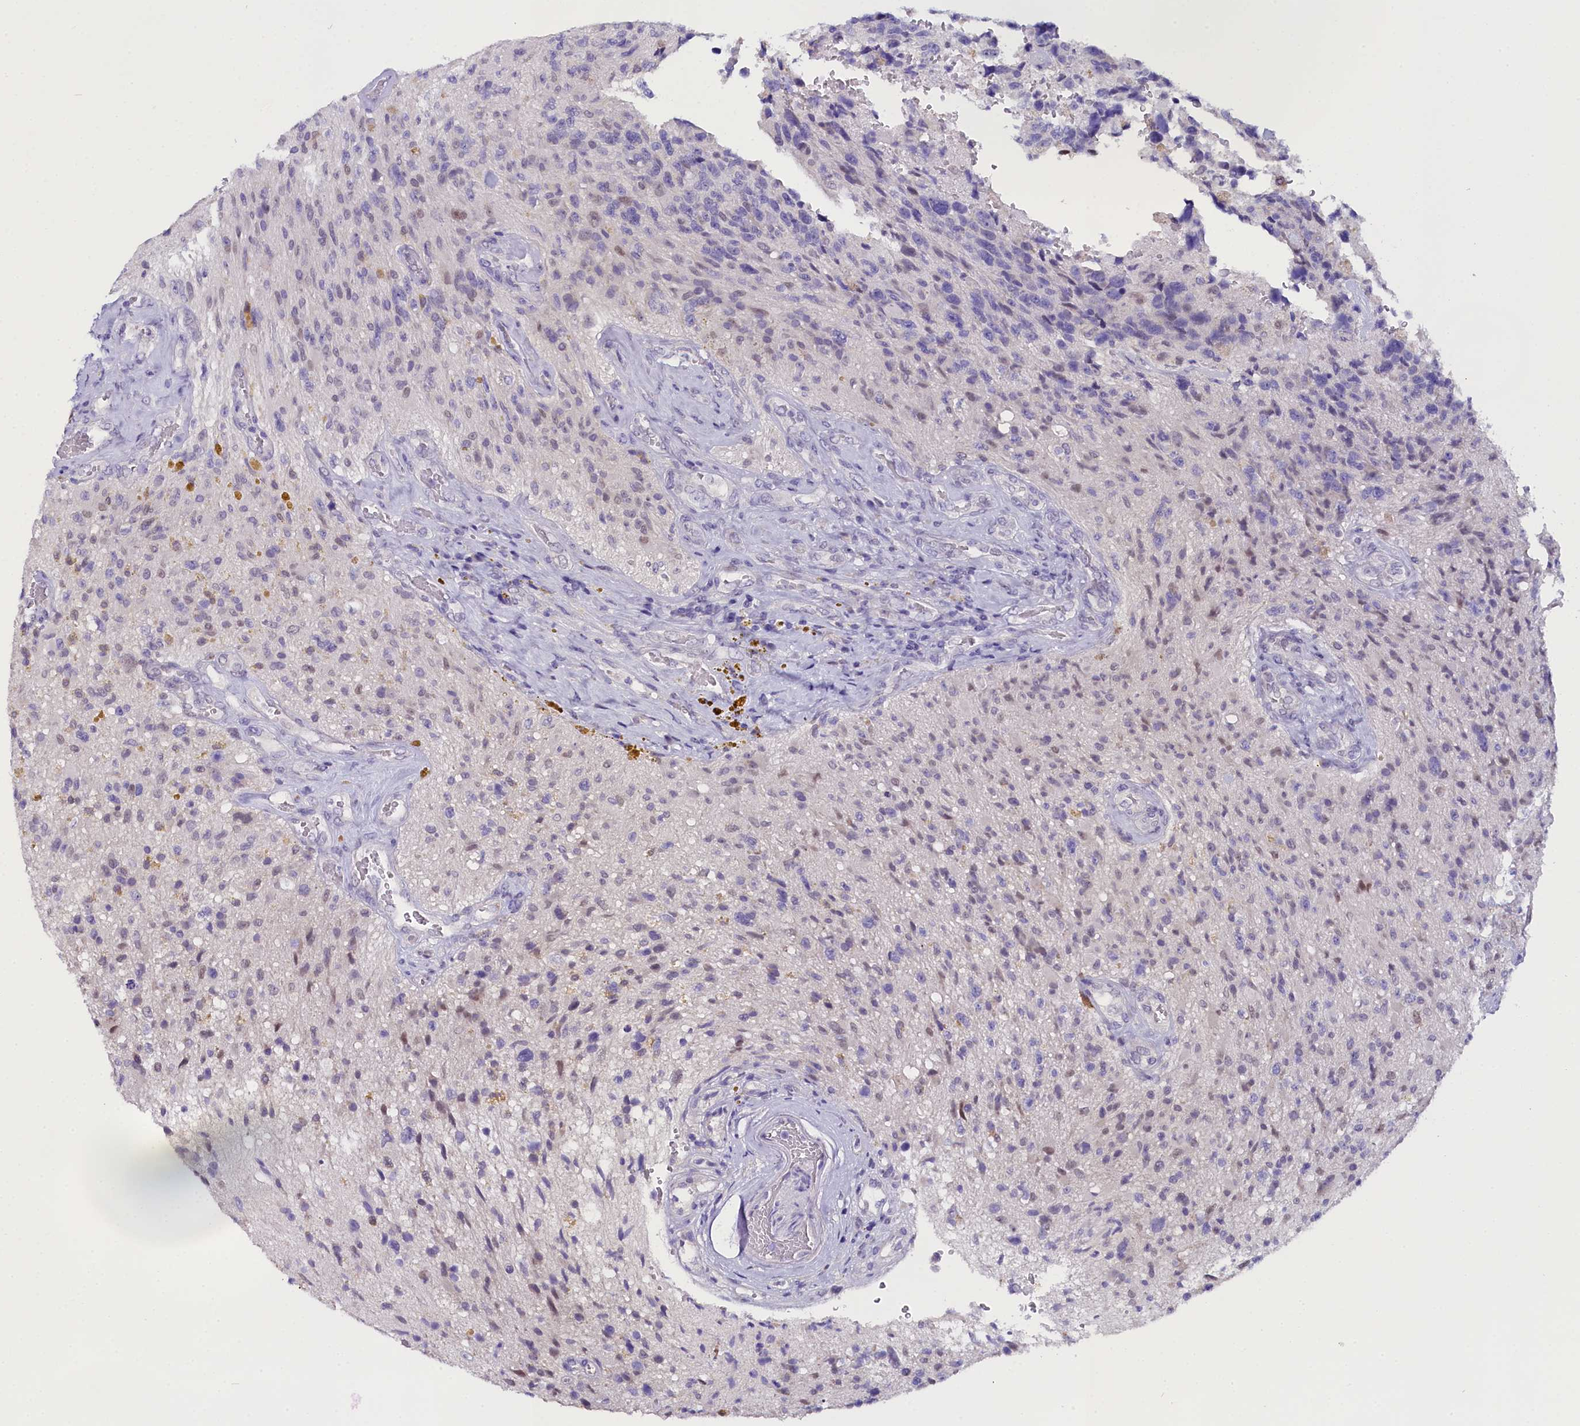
{"staining": {"intensity": "negative", "quantity": "none", "location": "none"}, "tissue": "glioma", "cell_type": "Tumor cells", "image_type": "cancer", "snomed": [{"axis": "morphology", "description": "Glioma, malignant, High grade"}, {"axis": "topography", "description": "Brain"}], "caption": "This is an immunohistochemistry image of high-grade glioma (malignant). There is no staining in tumor cells.", "gene": "OSGEP", "patient": {"sex": "male", "age": 69}}